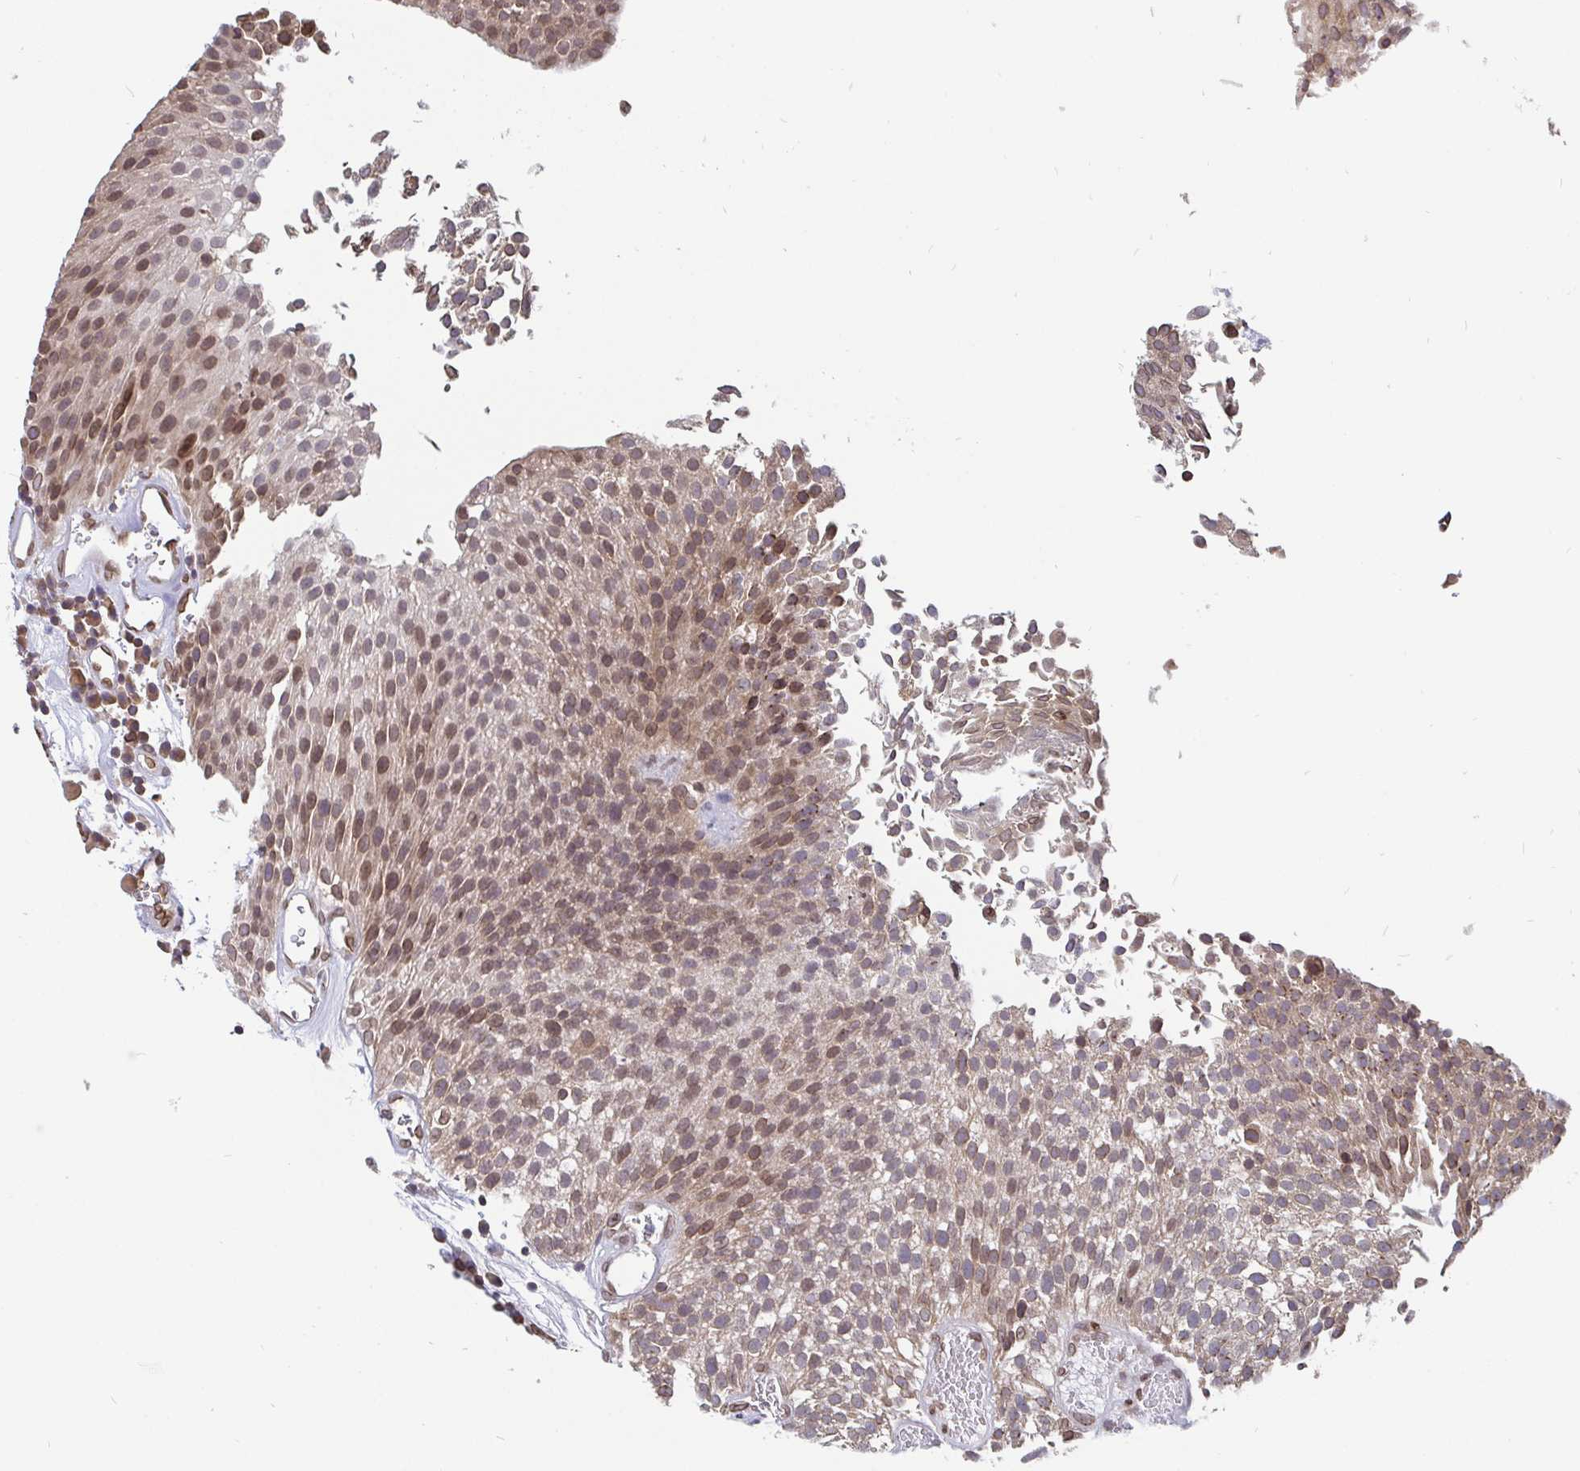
{"staining": {"intensity": "moderate", "quantity": ">75%", "location": "nuclear"}, "tissue": "urothelial cancer", "cell_type": "Tumor cells", "image_type": "cancer", "snomed": [{"axis": "morphology", "description": "Urothelial carcinoma, Low grade"}, {"axis": "topography", "description": "Urinary bladder"}], "caption": "Low-grade urothelial carcinoma stained with DAB (3,3'-diaminobenzidine) immunohistochemistry displays medium levels of moderate nuclear expression in approximately >75% of tumor cells.", "gene": "EMD", "patient": {"sex": "female", "age": 79}}